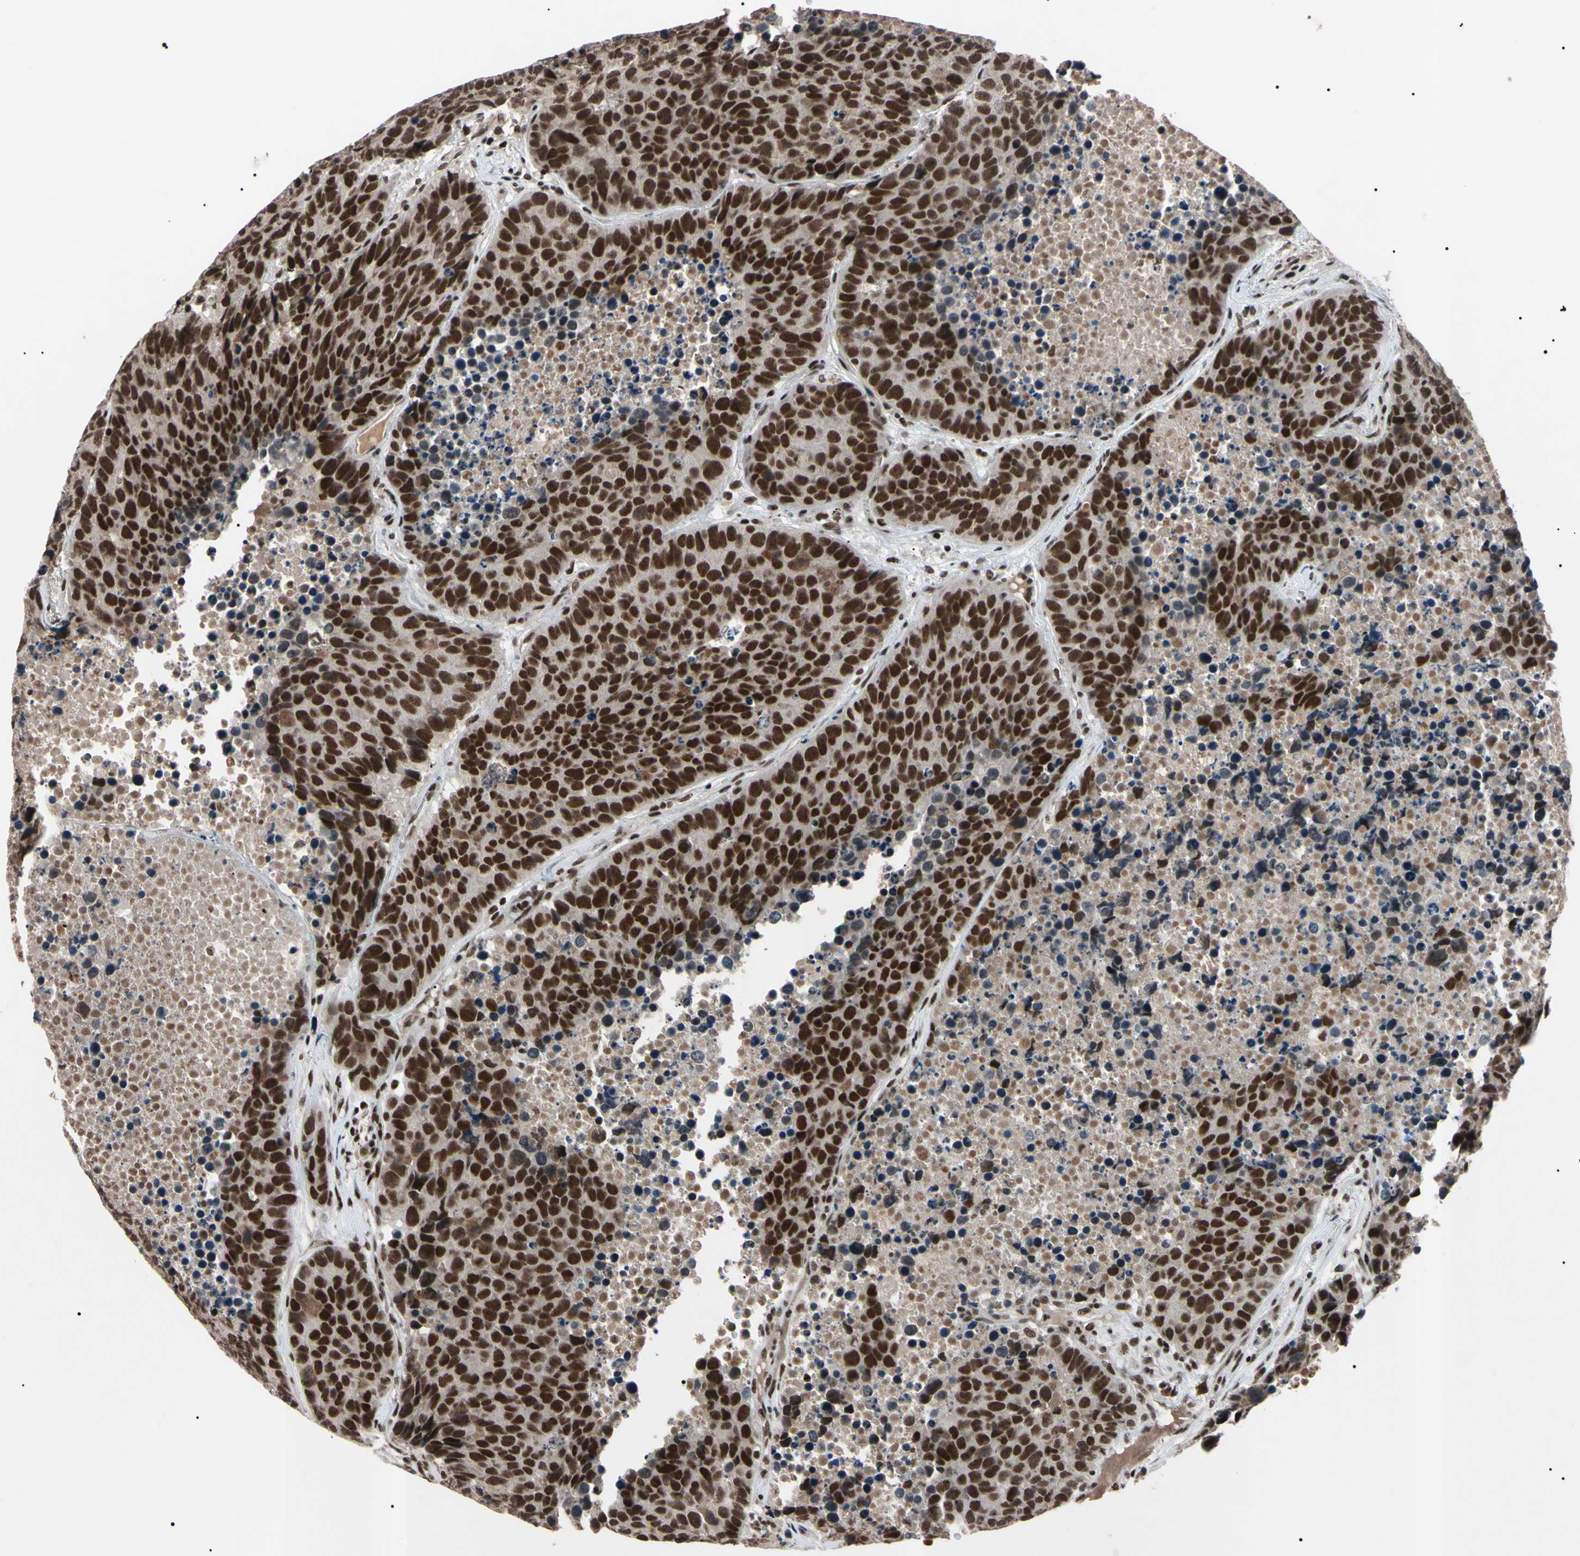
{"staining": {"intensity": "strong", "quantity": ">75%", "location": "nuclear"}, "tissue": "carcinoid", "cell_type": "Tumor cells", "image_type": "cancer", "snomed": [{"axis": "morphology", "description": "Carcinoid, malignant, NOS"}, {"axis": "topography", "description": "Lung"}], "caption": "Immunohistochemical staining of human carcinoid (malignant) shows high levels of strong nuclear staining in about >75% of tumor cells.", "gene": "YY1", "patient": {"sex": "male", "age": 60}}